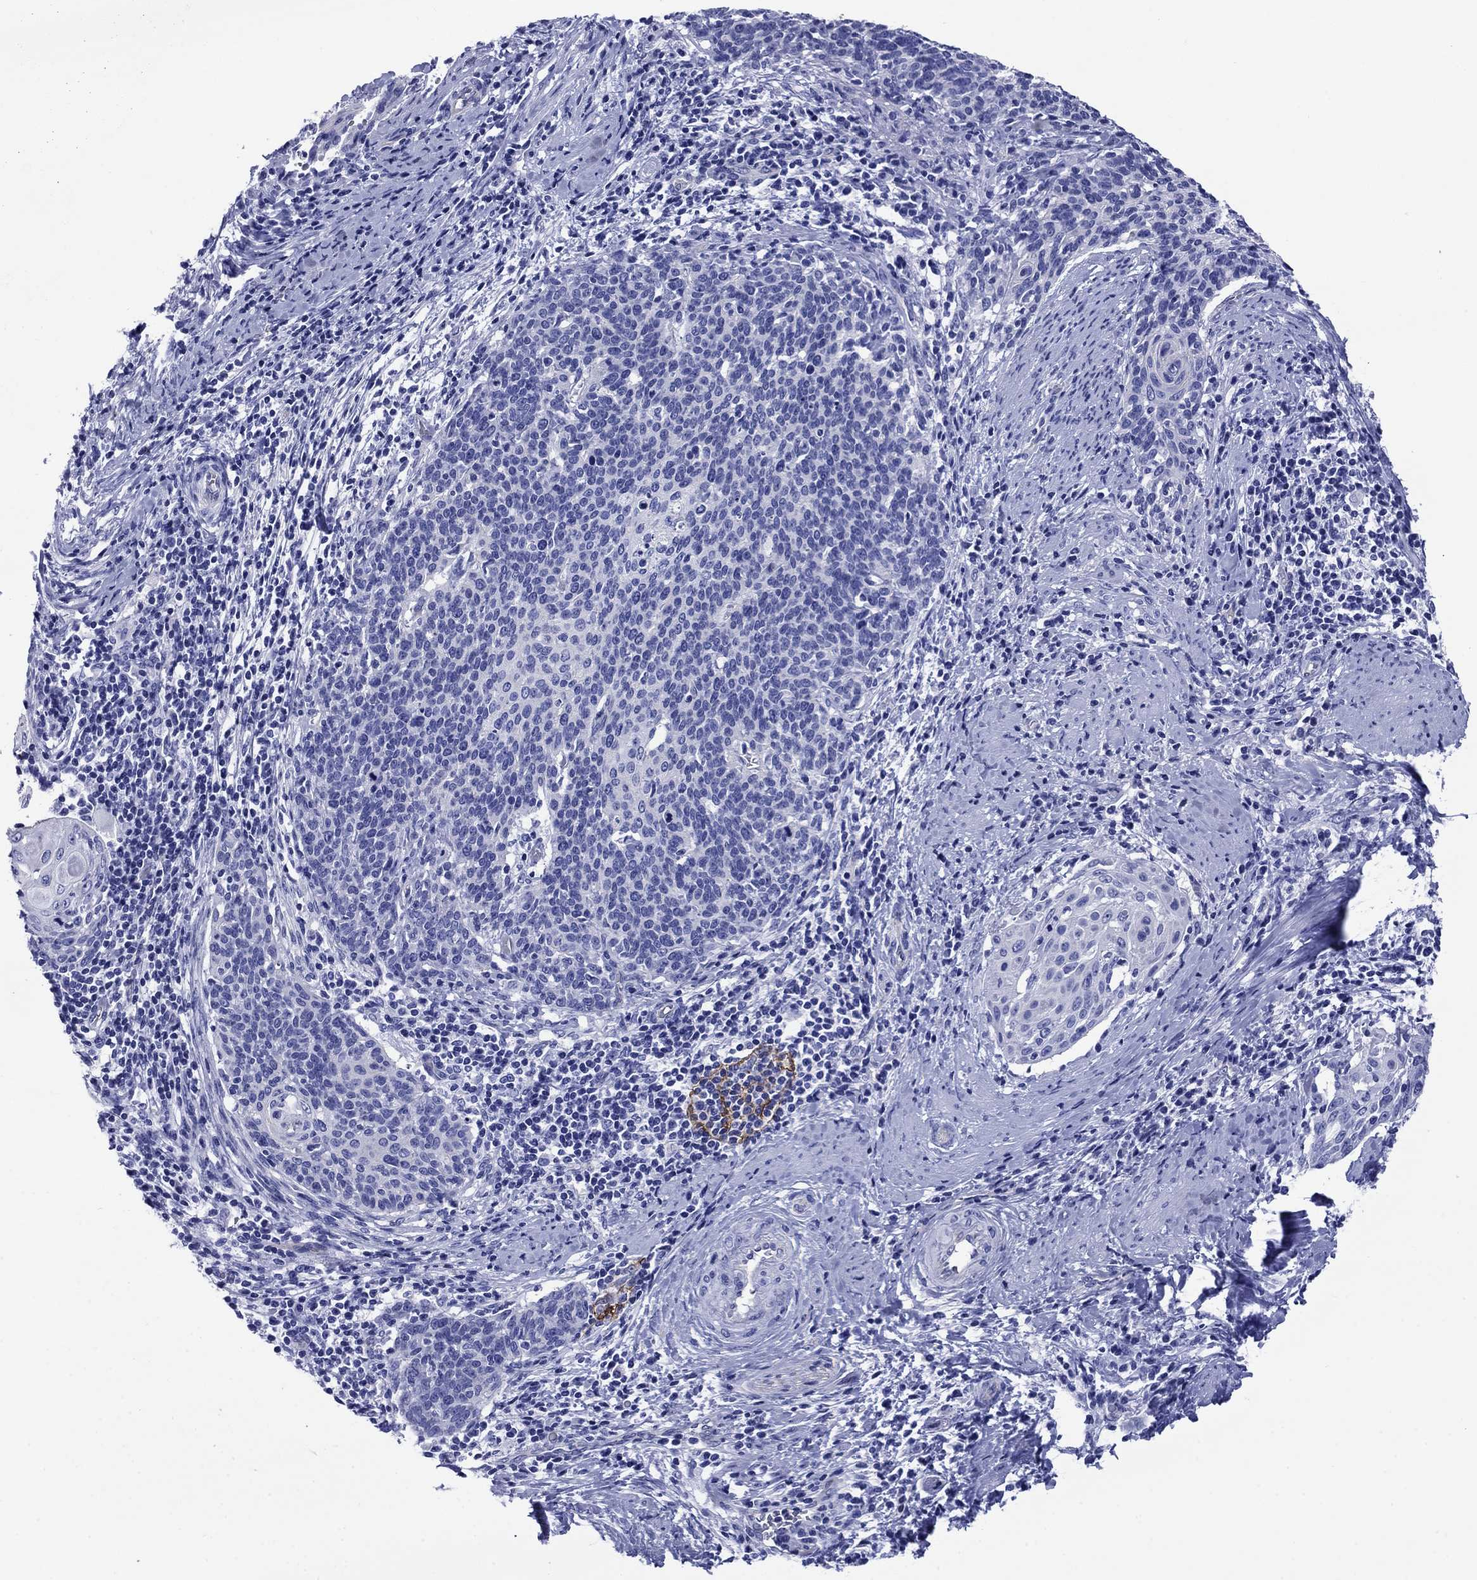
{"staining": {"intensity": "negative", "quantity": "none", "location": "none"}, "tissue": "cervical cancer", "cell_type": "Tumor cells", "image_type": "cancer", "snomed": [{"axis": "morphology", "description": "Squamous cell carcinoma, NOS"}, {"axis": "topography", "description": "Cervix"}], "caption": "Human cervical squamous cell carcinoma stained for a protein using IHC displays no staining in tumor cells.", "gene": "SLC1A2", "patient": {"sex": "female", "age": 39}}